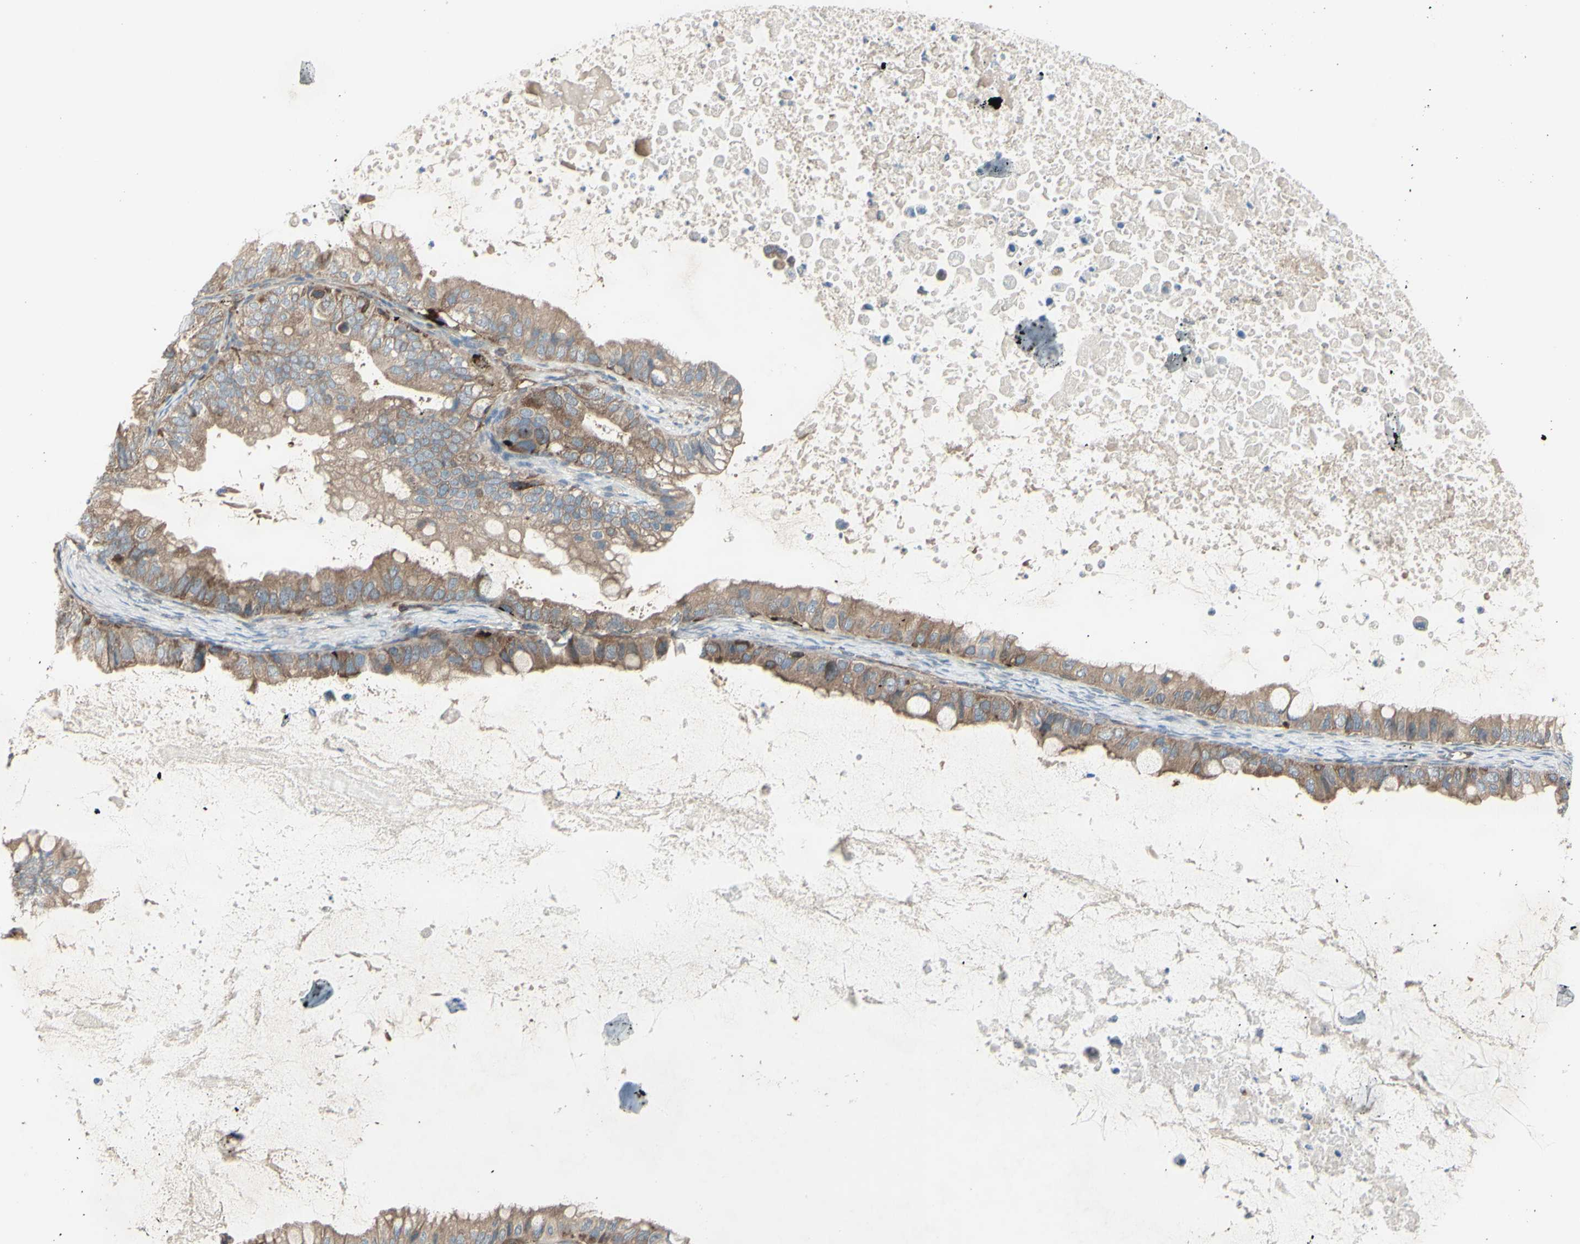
{"staining": {"intensity": "moderate", "quantity": ">75%", "location": "cytoplasmic/membranous"}, "tissue": "ovarian cancer", "cell_type": "Tumor cells", "image_type": "cancer", "snomed": [{"axis": "morphology", "description": "Cystadenocarcinoma, mucinous, NOS"}, {"axis": "topography", "description": "Ovary"}], "caption": "IHC staining of ovarian cancer, which exhibits medium levels of moderate cytoplasmic/membranous expression in approximately >75% of tumor cells indicating moderate cytoplasmic/membranous protein expression. The staining was performed using DAB (3,3'-diaminobenzidine) (brown) for protein detection and nuclei were counterstained in hematoxylin (blue).", "gene": "IGSF9B", "patient": {"sex": "female", "age": 80}}